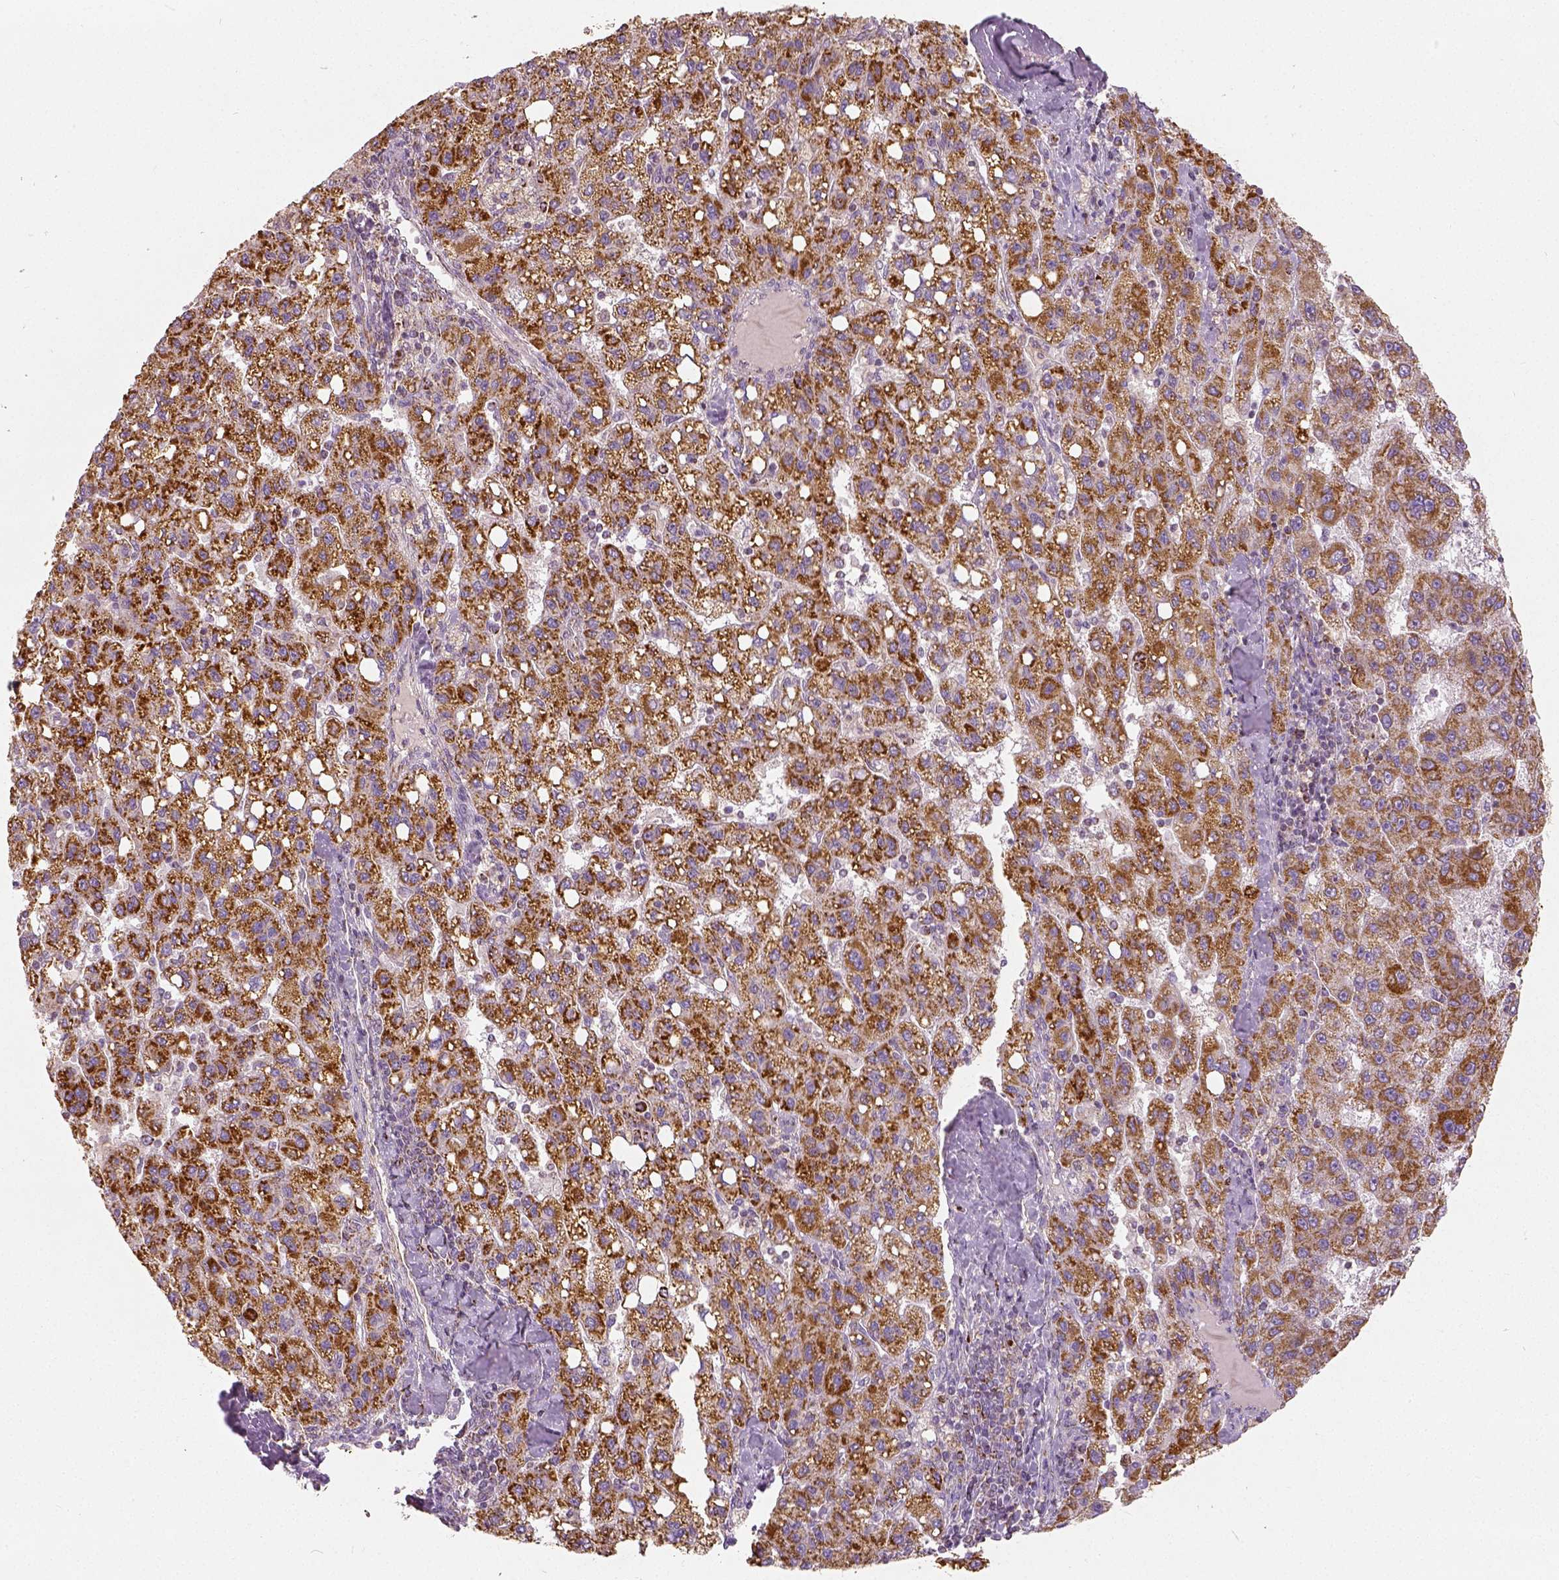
{"staining": {"intensity": "strong", "quantity": ">75%", "location": "cytoplasmic/membranous"}, "tissue": "liver cancer", "cell_type": "Tumor cells", "image_type": "cancer", "snomed": [{"axis": "morphology", "description": "Carcinoma, Hepatocellular, NOS"}, {"axis": "topography", "description": "Liver"}], "caption": "The photomicrograph reveals staining of liver cancer, revealing strong cytoplasmic/membranous protein positivity (brown color) within tumor cells. (IHC, brightfield microscopy, high magnification).", "gene": "PGAM5", "patient": {"sex": "female", "age": 82}}